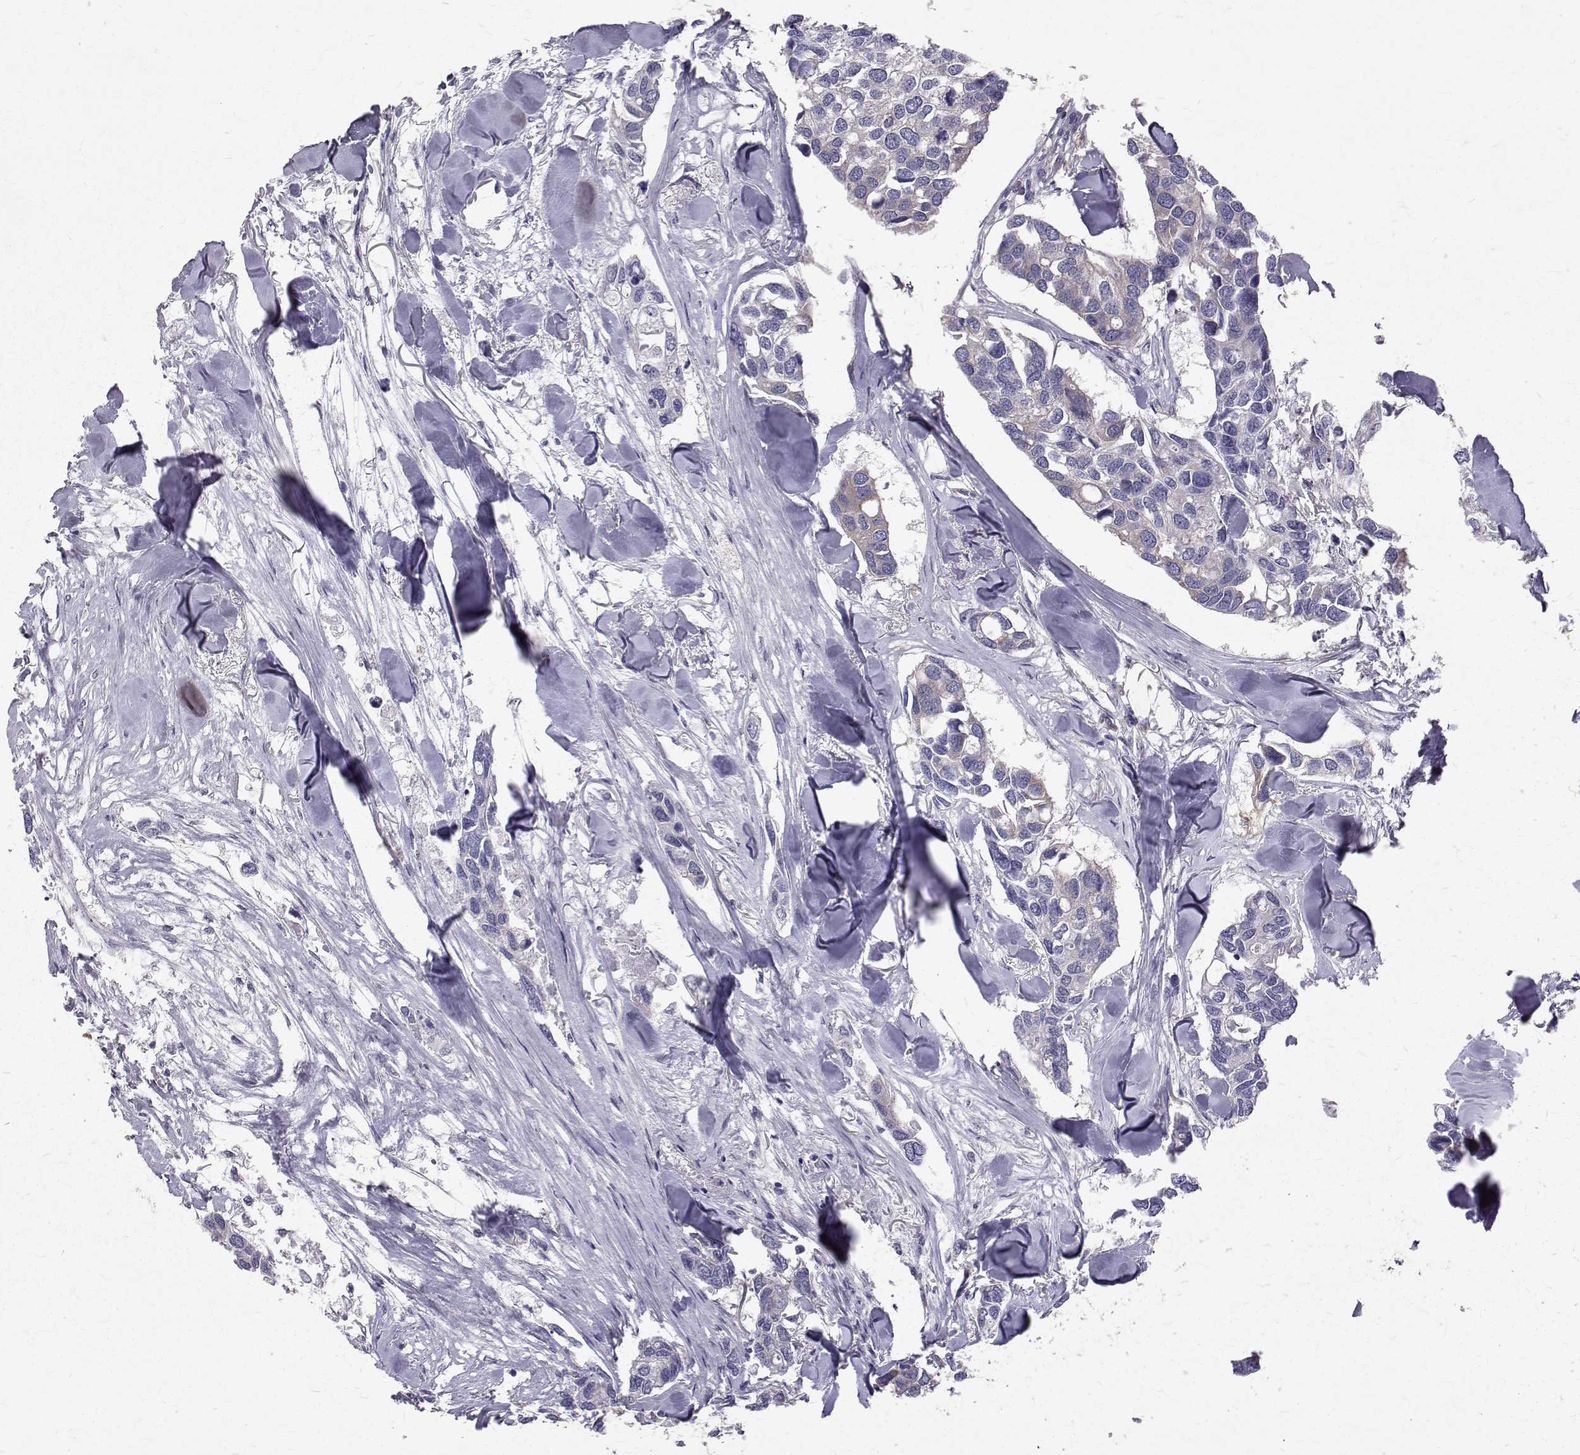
{"staining": {"intensity": "negative", "quantity": "none", "location": "none"}, "tissue": "breast cancer", "cell_type": "Tumor cells", "image_type": "cancer", "snomed": [{"axis": "morphology", "description": "Duct carcinoma"}, {"axis": "topography", "description": "Breast"}], "caption": "Immunohistochemical staining of human breast cancer (invasive ductal carcinoma) reveals no significant staining in tumor cells.", "gene": "ARFGAP1", "patient": {"sex": "female", "age": 83}}